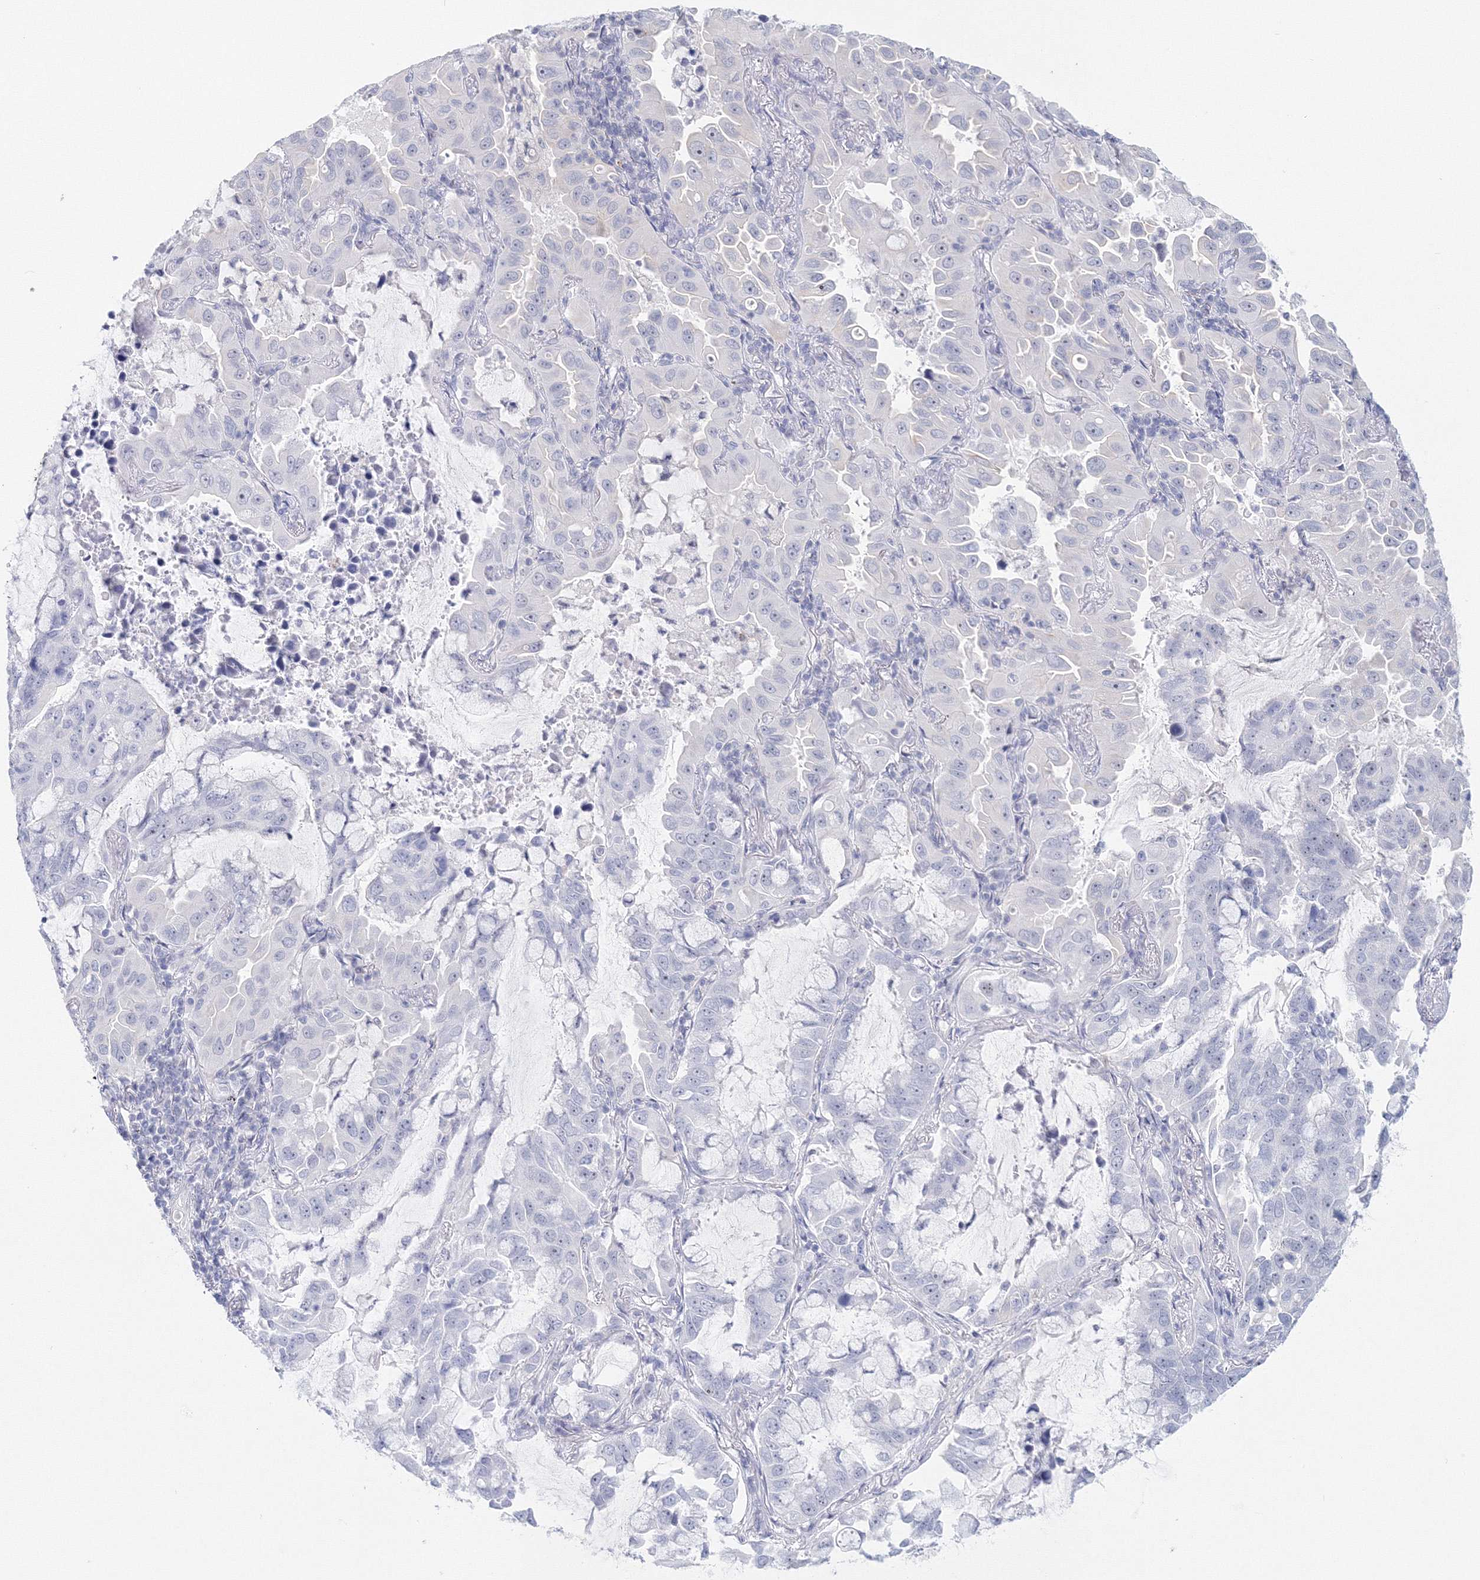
{"staining": {"intensity": "negative", "quantity": "none", "location": "none"}, "tissue": "lung cancer", "cell_type": "Tumor cells", "image_type": "cancer", "snomed": [{"axis": "morphology", "description": "Adenocarcinoma, NOS"}, {"axis": "topography", "description": "Lung"}], "caption": "IHC of lung cancer reveals no expression in tumor cells.", "gene": "VSIG1", "patient": {"sex": "male", "age": 64}}